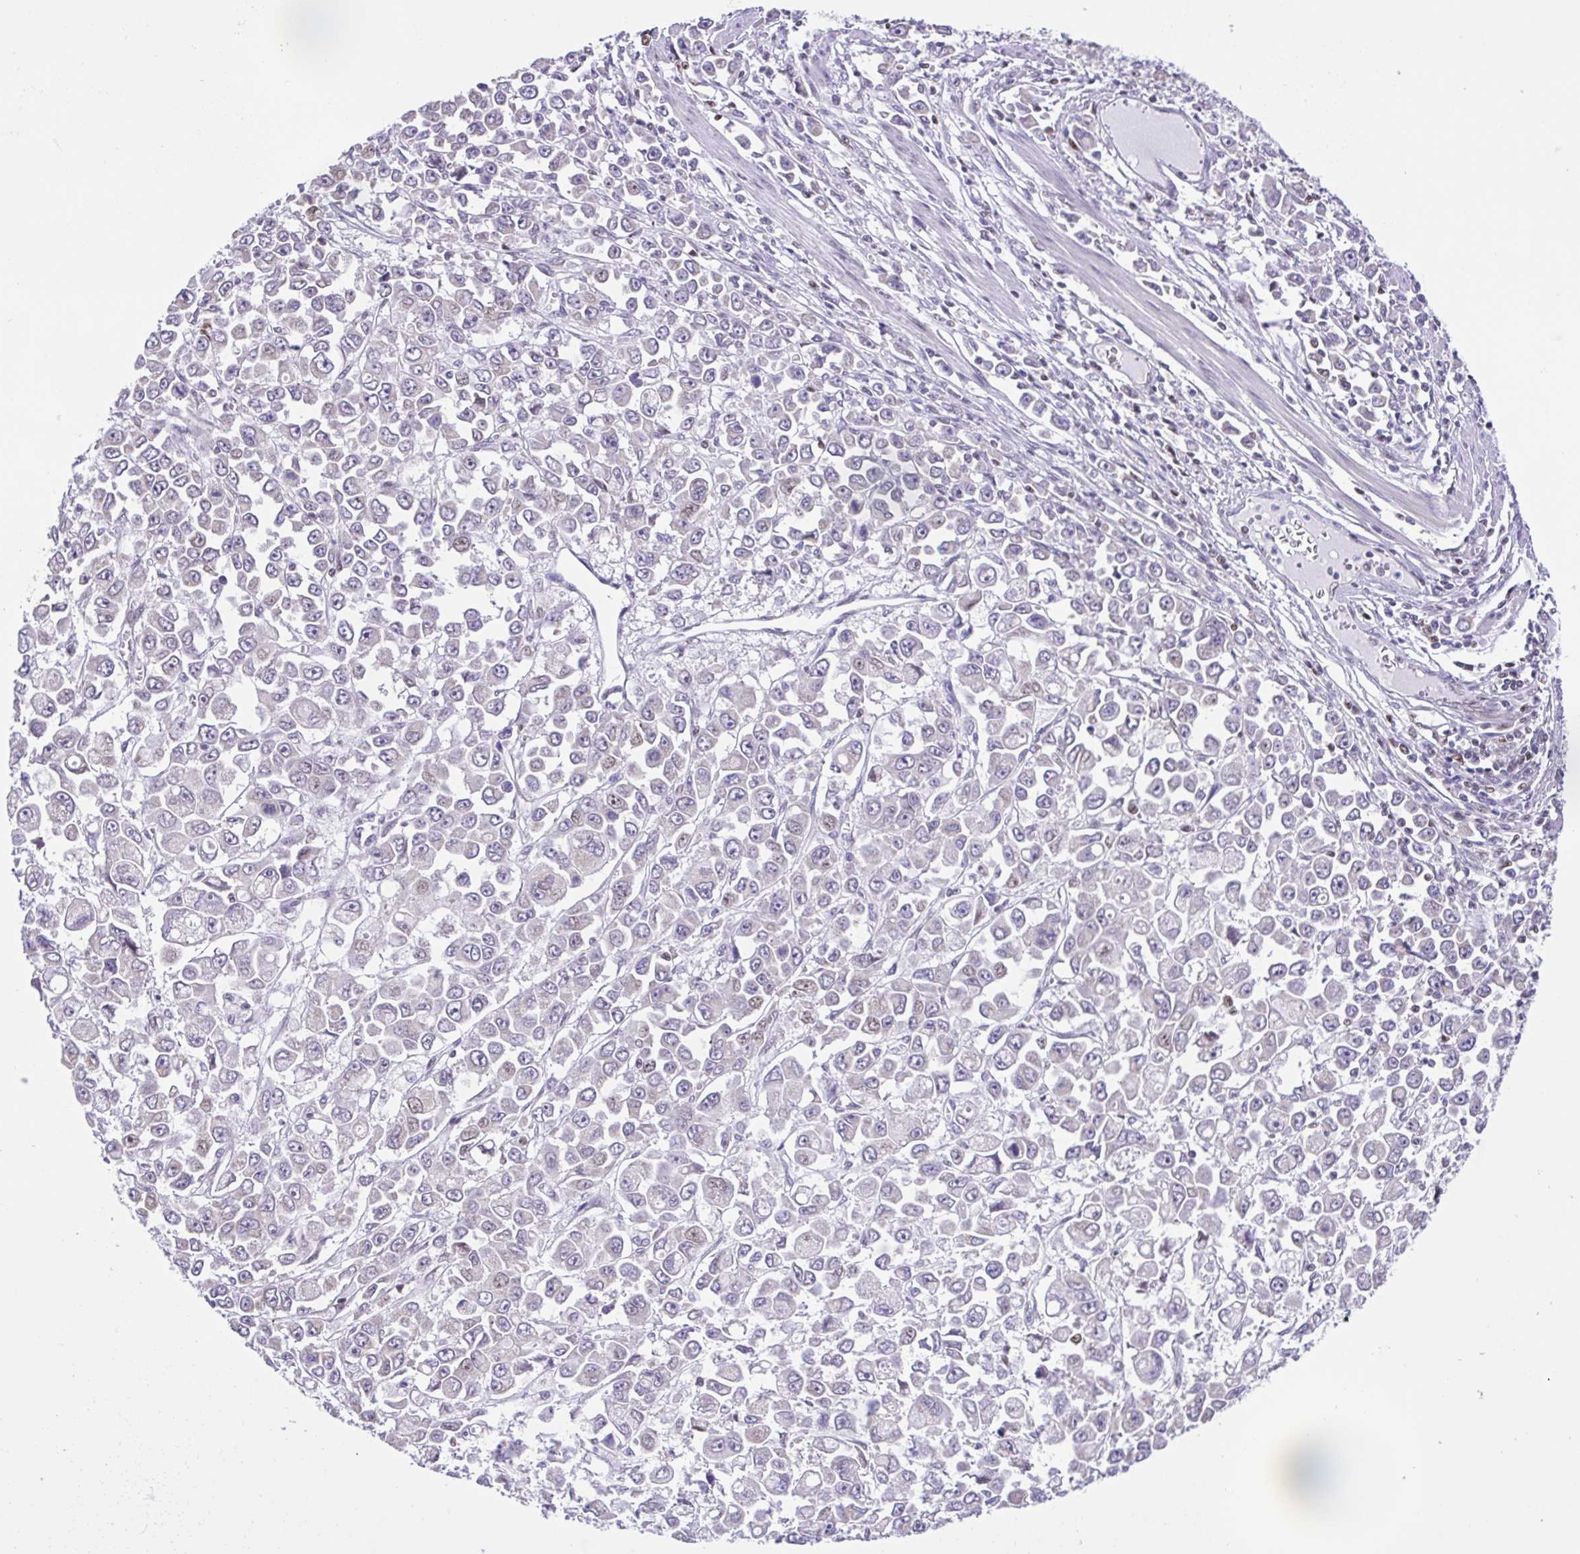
{"staining": {"intensity": "negative", "quantity": "none", "location": "none"}, "tissue": "stomach cancer", "cell_type": "Tumor cells", "image_type": "cancer", "snomed": [{"axis": "morphology", "description": "Adenocarcinoma, NOS"}, {"axis": "topography", "description": "Stomach, upper"}], "caption": "The immunohistochemistry (IHC) image has no significant expression in tumor cells of adenocarcinoma (stomach) tissue.", "gene": "TGM3", "patient": {"sex": "male", "age": 70}}